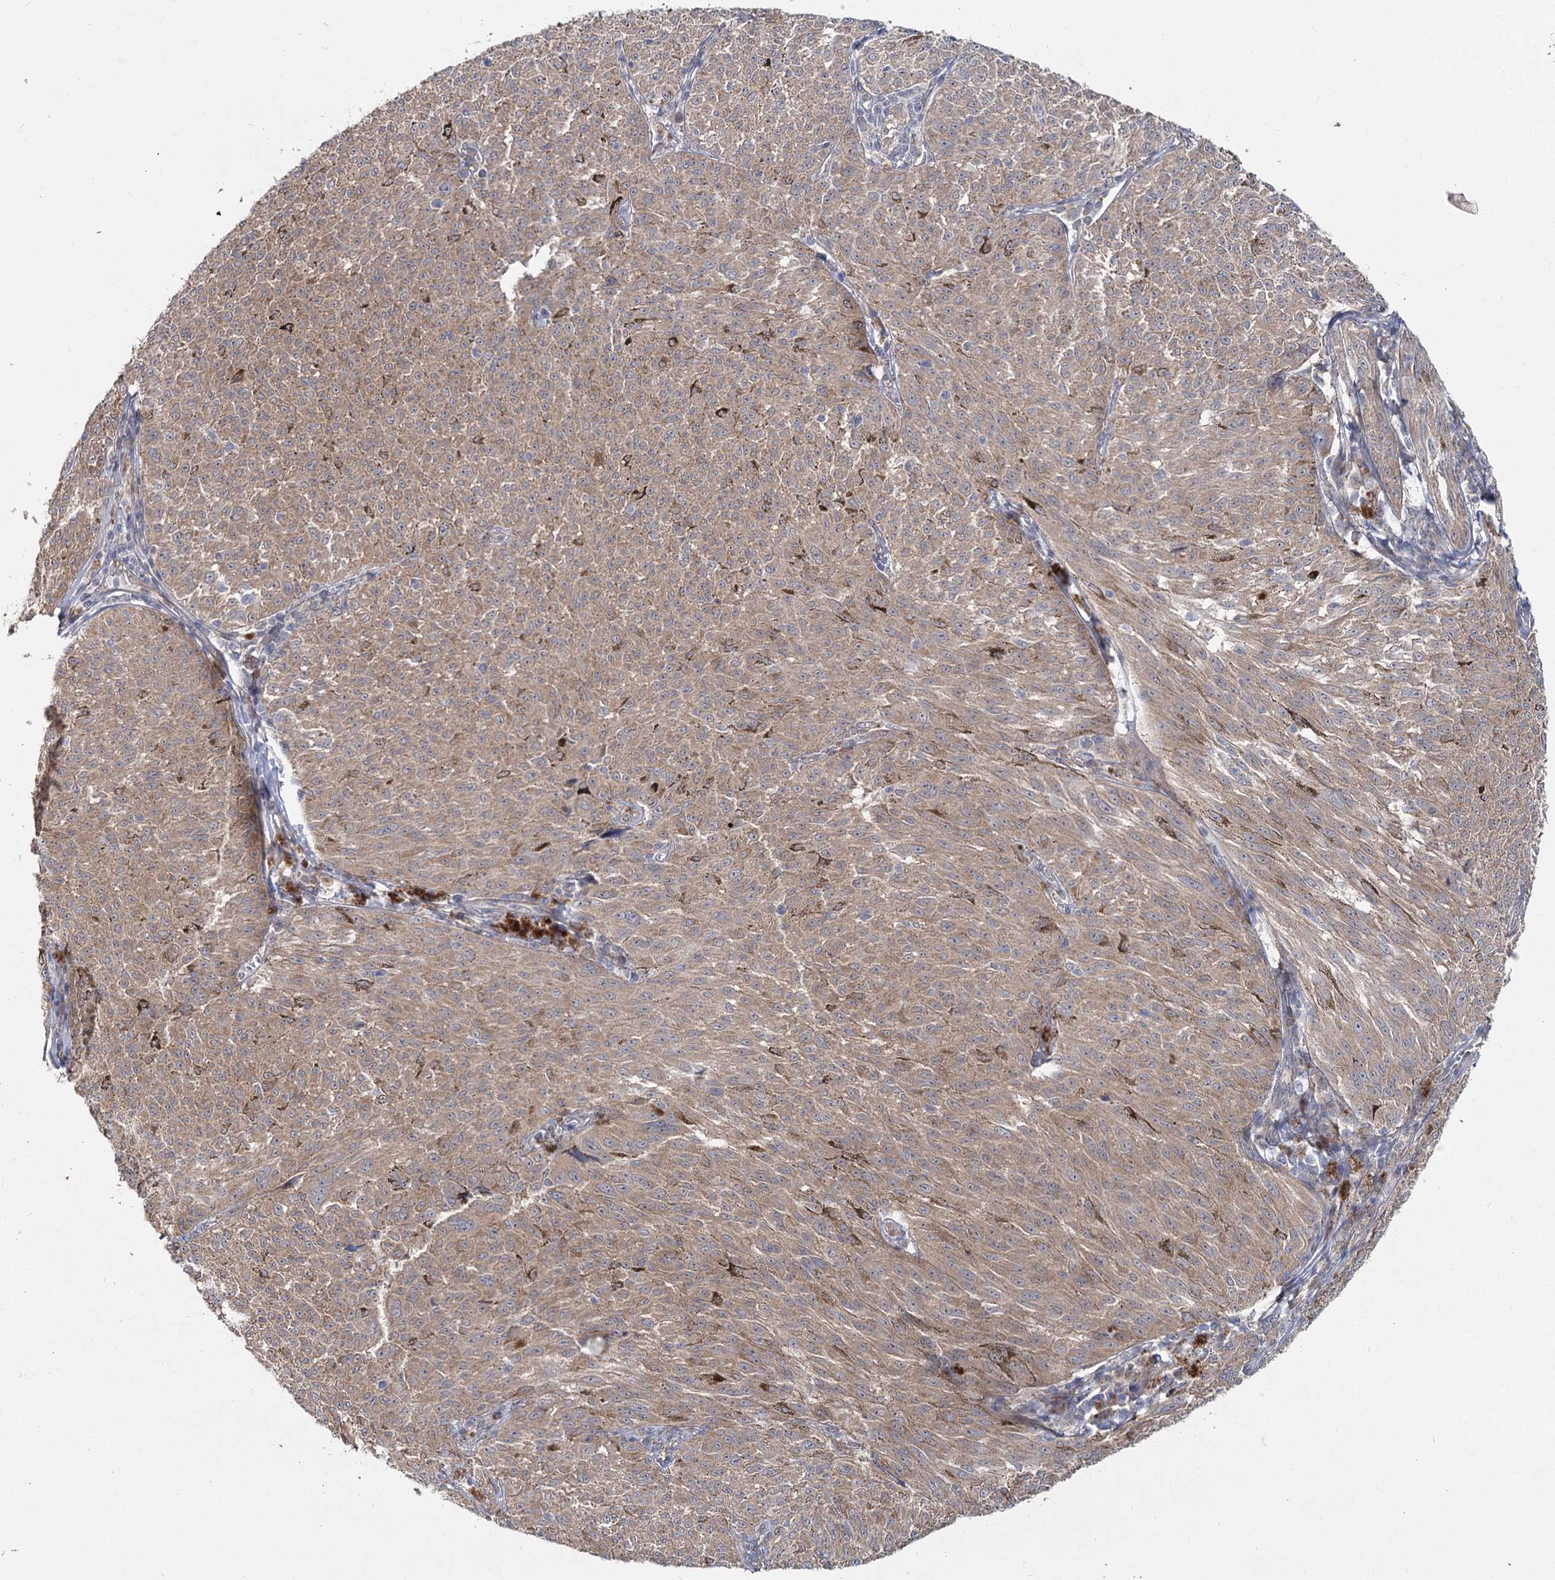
{"staining": {"intensity": "weak", "quantity": ">75%", "location": "cytoplasmic/membranous"}, "tissue": "melanoma", "cell_type": "Tumor cells", "image_type": "cancer", "snomed": [{"axis": "morphology", "description": "Malignant melanoma, NOS"}, {"axis": "topography", "description": "Skin"}], "caption": "Immunohistochemical staining of human malignant melanoma displays low levels of weak cytoplasmic/membranous expression in approximately >75% of tumor cells.", "gene": "TBC1D9B", "patient": {"sex": "female", "age": 72}}